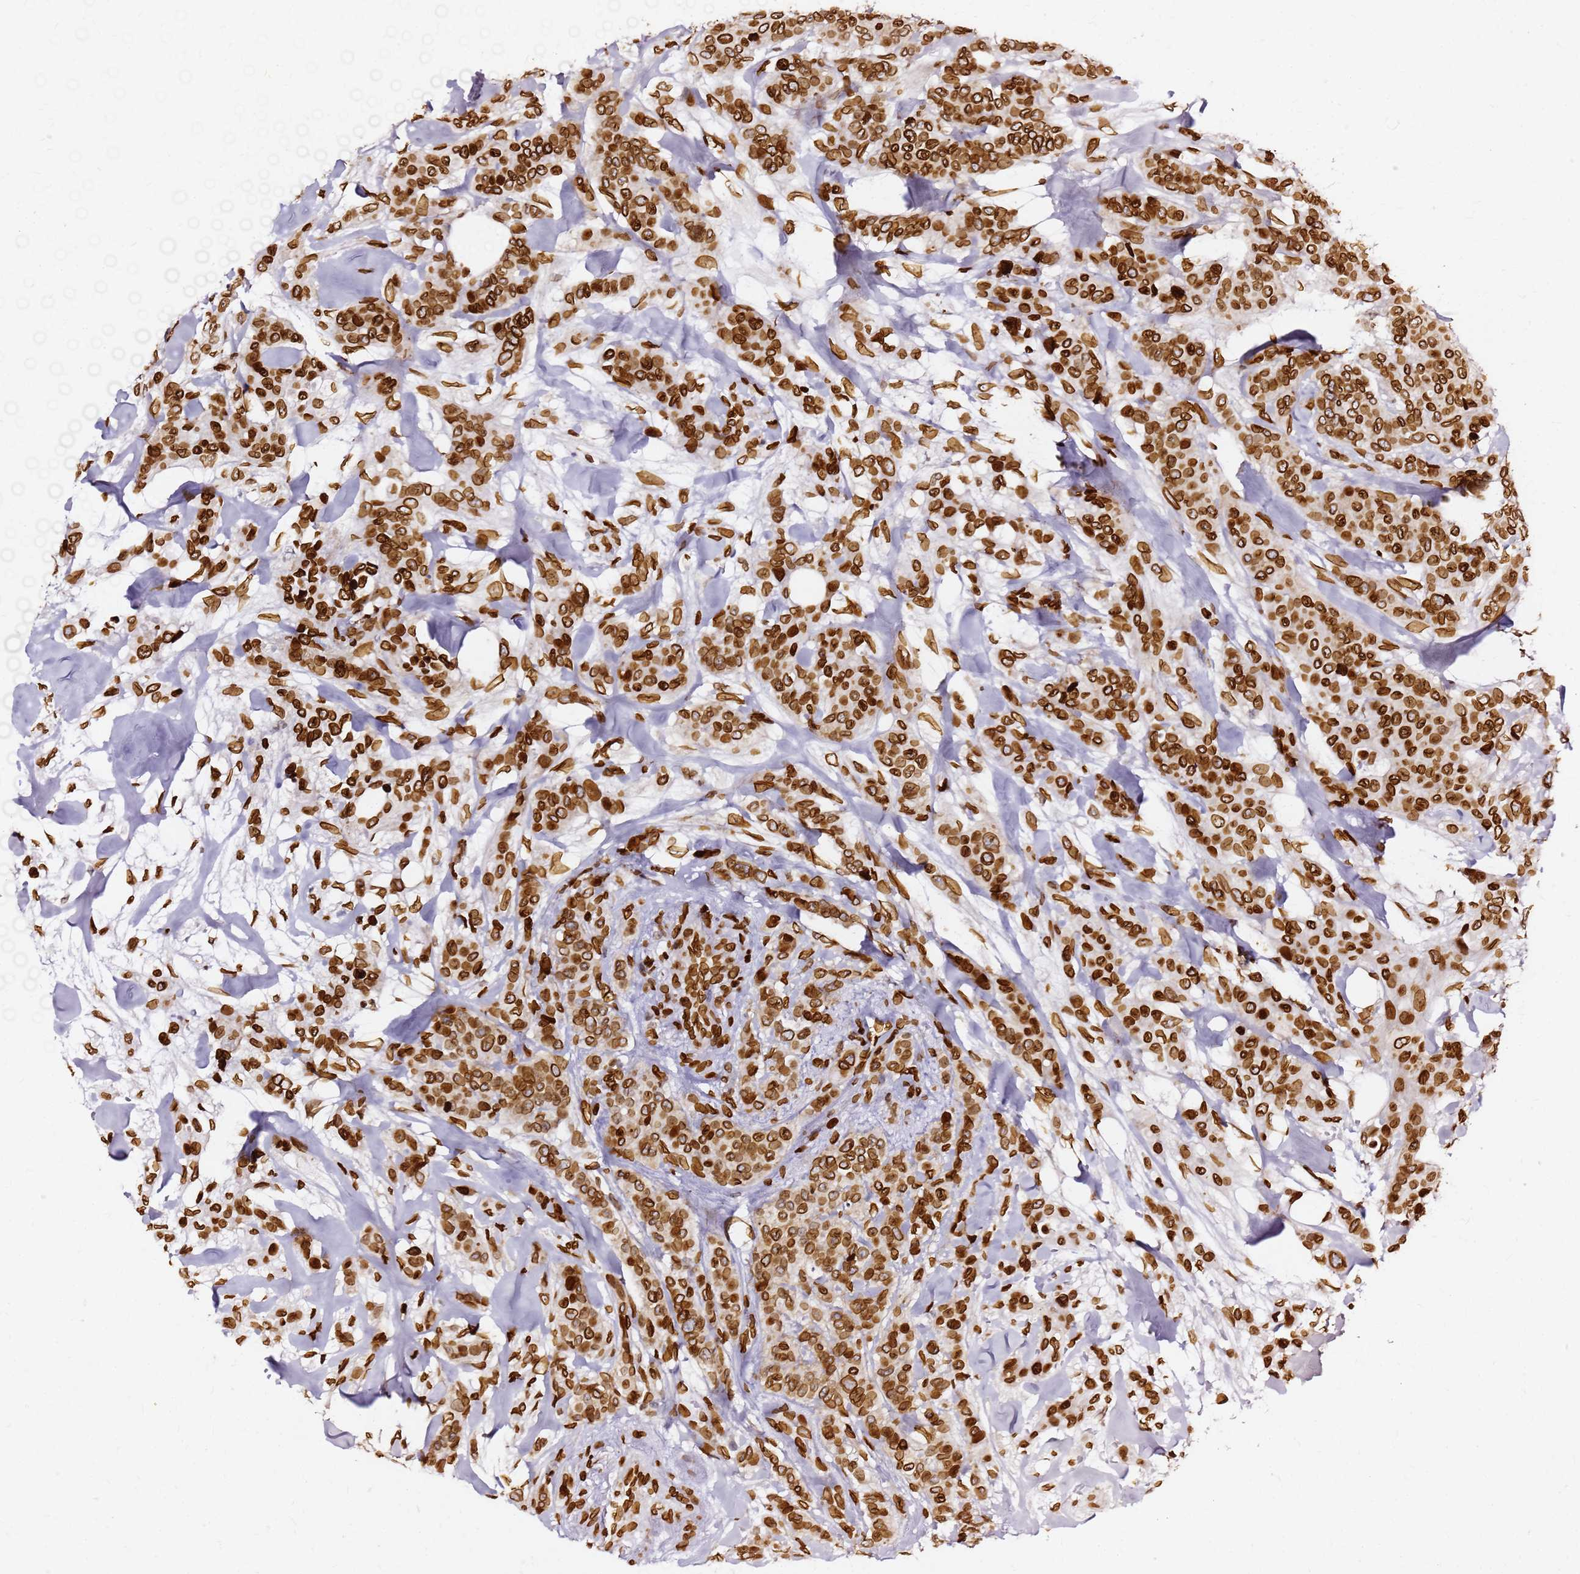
{"staining": {"intensity": "strong", "quantity": ">75%", "location": "cytoplasmic/membranous,nuclear"}, "tissue": "breast cancer", "cell_type": "Tumor cells", "image_type": "cancer", "snomed": [{"axis": "morphology", "description": "Lobular carcinoma"}, {"axis": "topography", "description": "Breast"}], "caption": "The histopathology image displays a brown stain indicating the presence of a protein in the cytoplasmic/membranous and nuclear of tumor cells in breast lobular carcinoma.", "gene": "C6orf141", "patient": {"sex": "female", "age": 51}}